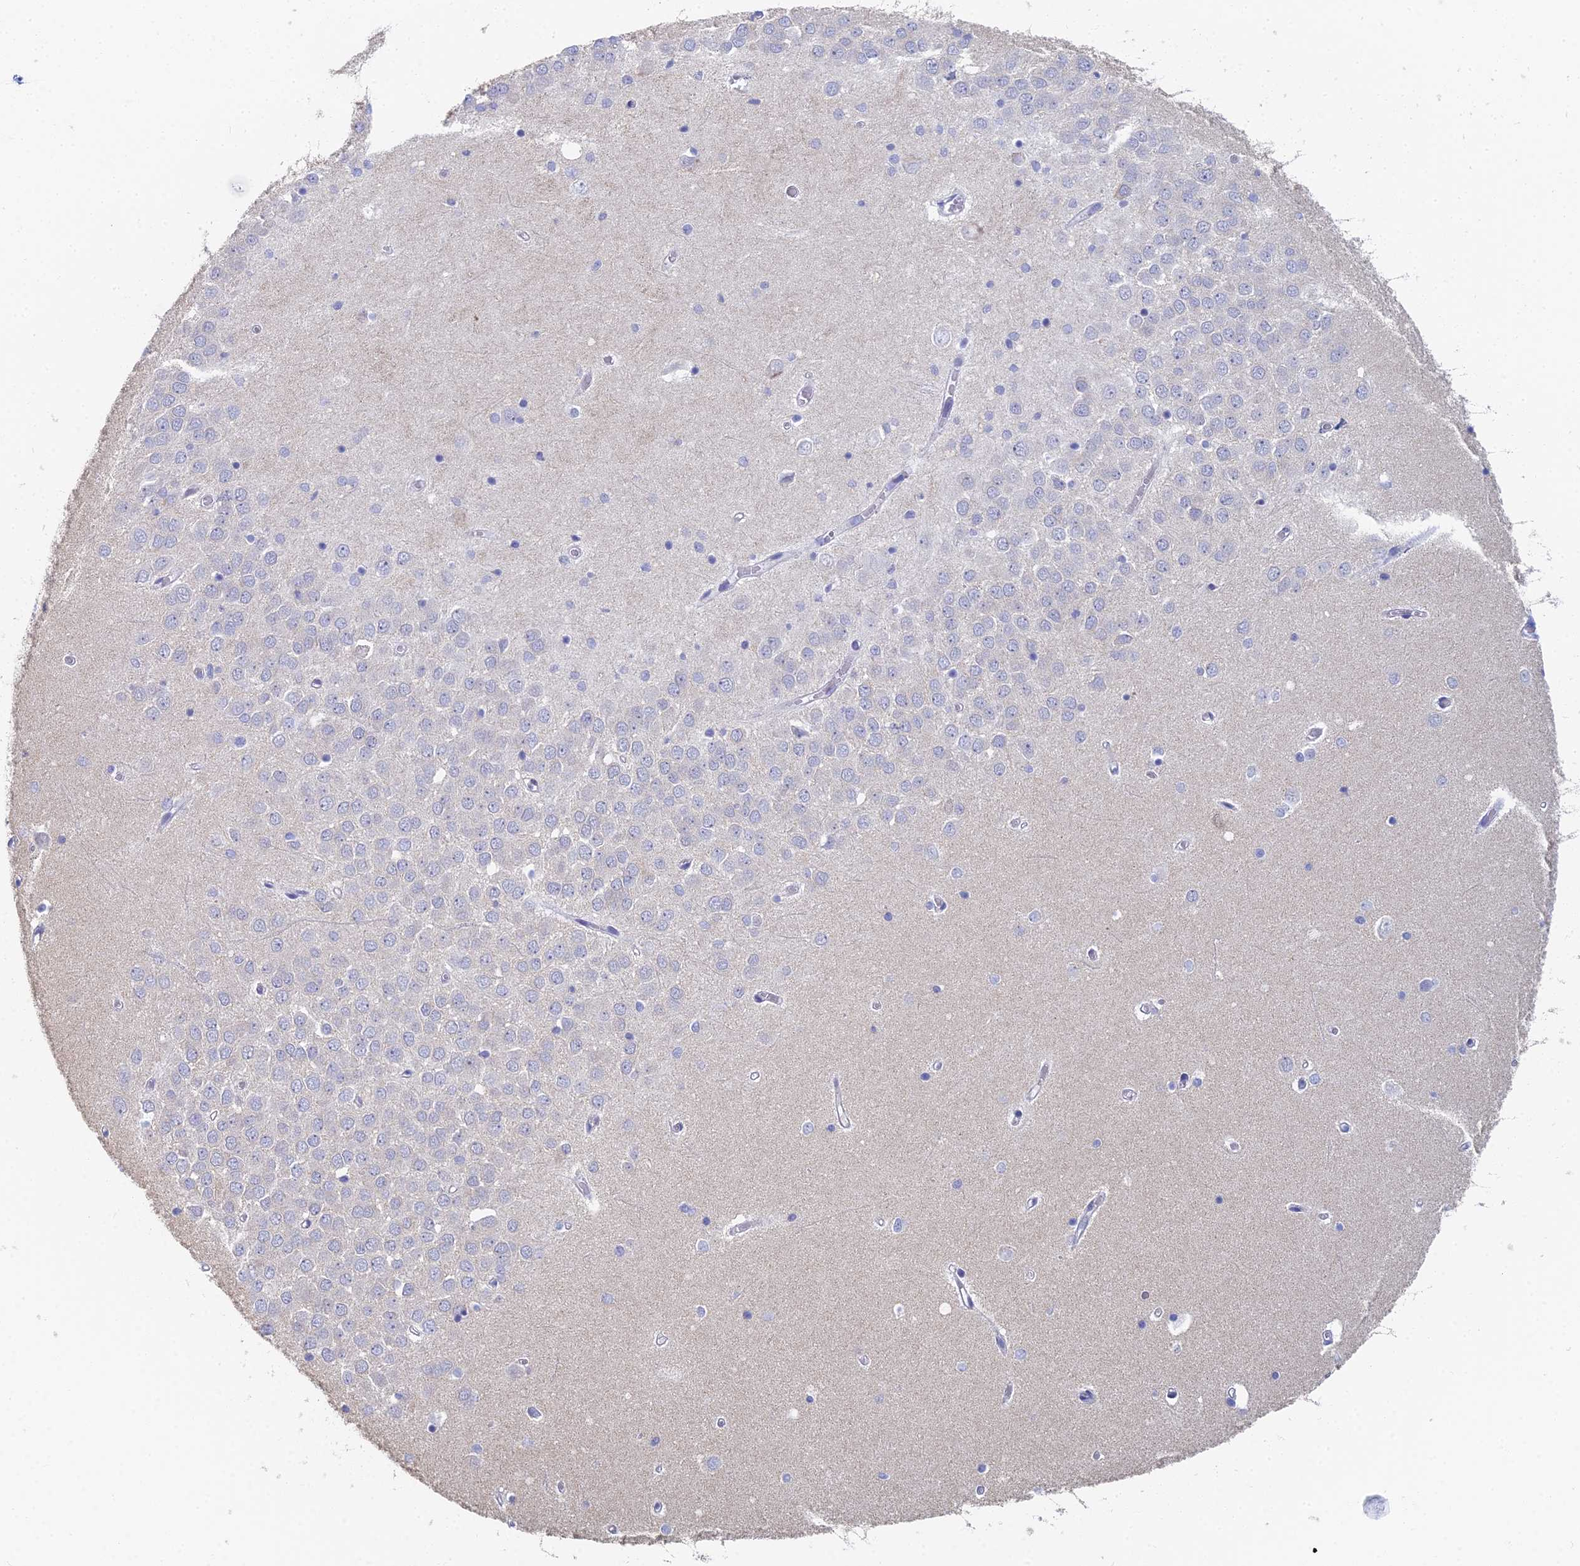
{"staining": {"intensity": "weak", "quantity": "<25%", "location": "cytoplasmic/membranous"}, "tissue": "hippocampus", "cell_type": "Glial cells", "image_type": "normal", "snomed": [{"axis": "morphology", "description": "Normal tissue, NOS"}, {"axis": "topography", "description": "Hippocampus"}], "caption": "Immunohistochemistry (IHC) histopathology image of normal human hippocampus stained for a protein (brown), which demonstrates no positivity in glial cells.", "gene": "MCM2", "patient": {"sex": "male", "age": 70}}